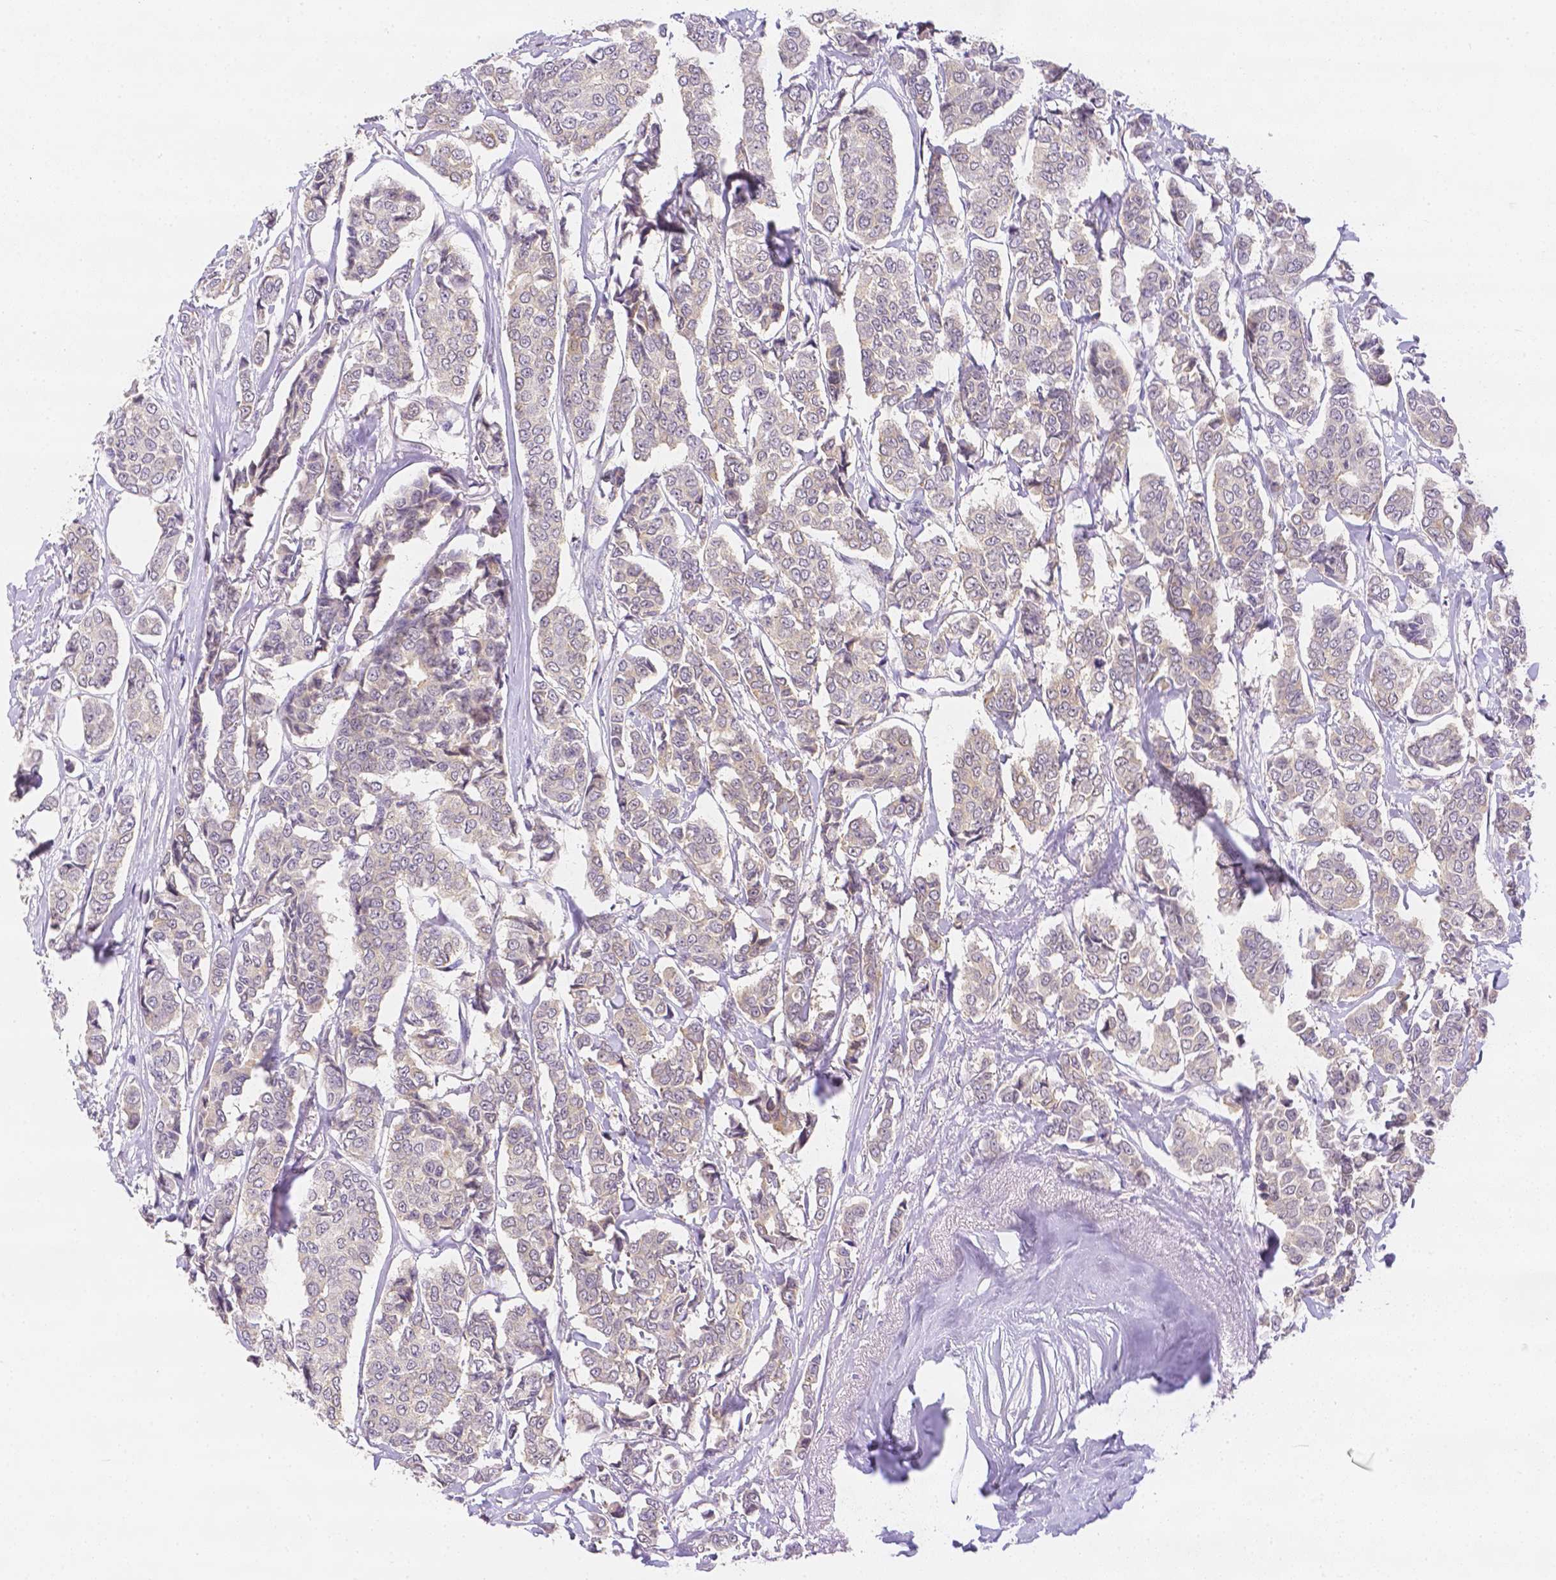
{"staining": {"intensity": "negative", "quantity": "none", "location": "none"}, "tissue": "breast cancer", "cell_type": "Tumor cells", "image_type": "cancer", "snomed": [{"axis": "morphology", "description": "Duct carcinoma"}, {"axis": "topography", "description": "Breast"}], "caption": "Tumor cells are negative for brown protein staining in breast cancer (infiltrating ductal carcinoma).", "gene": "ZNF280B", "patient": {"sex": "female", "age": 94}}